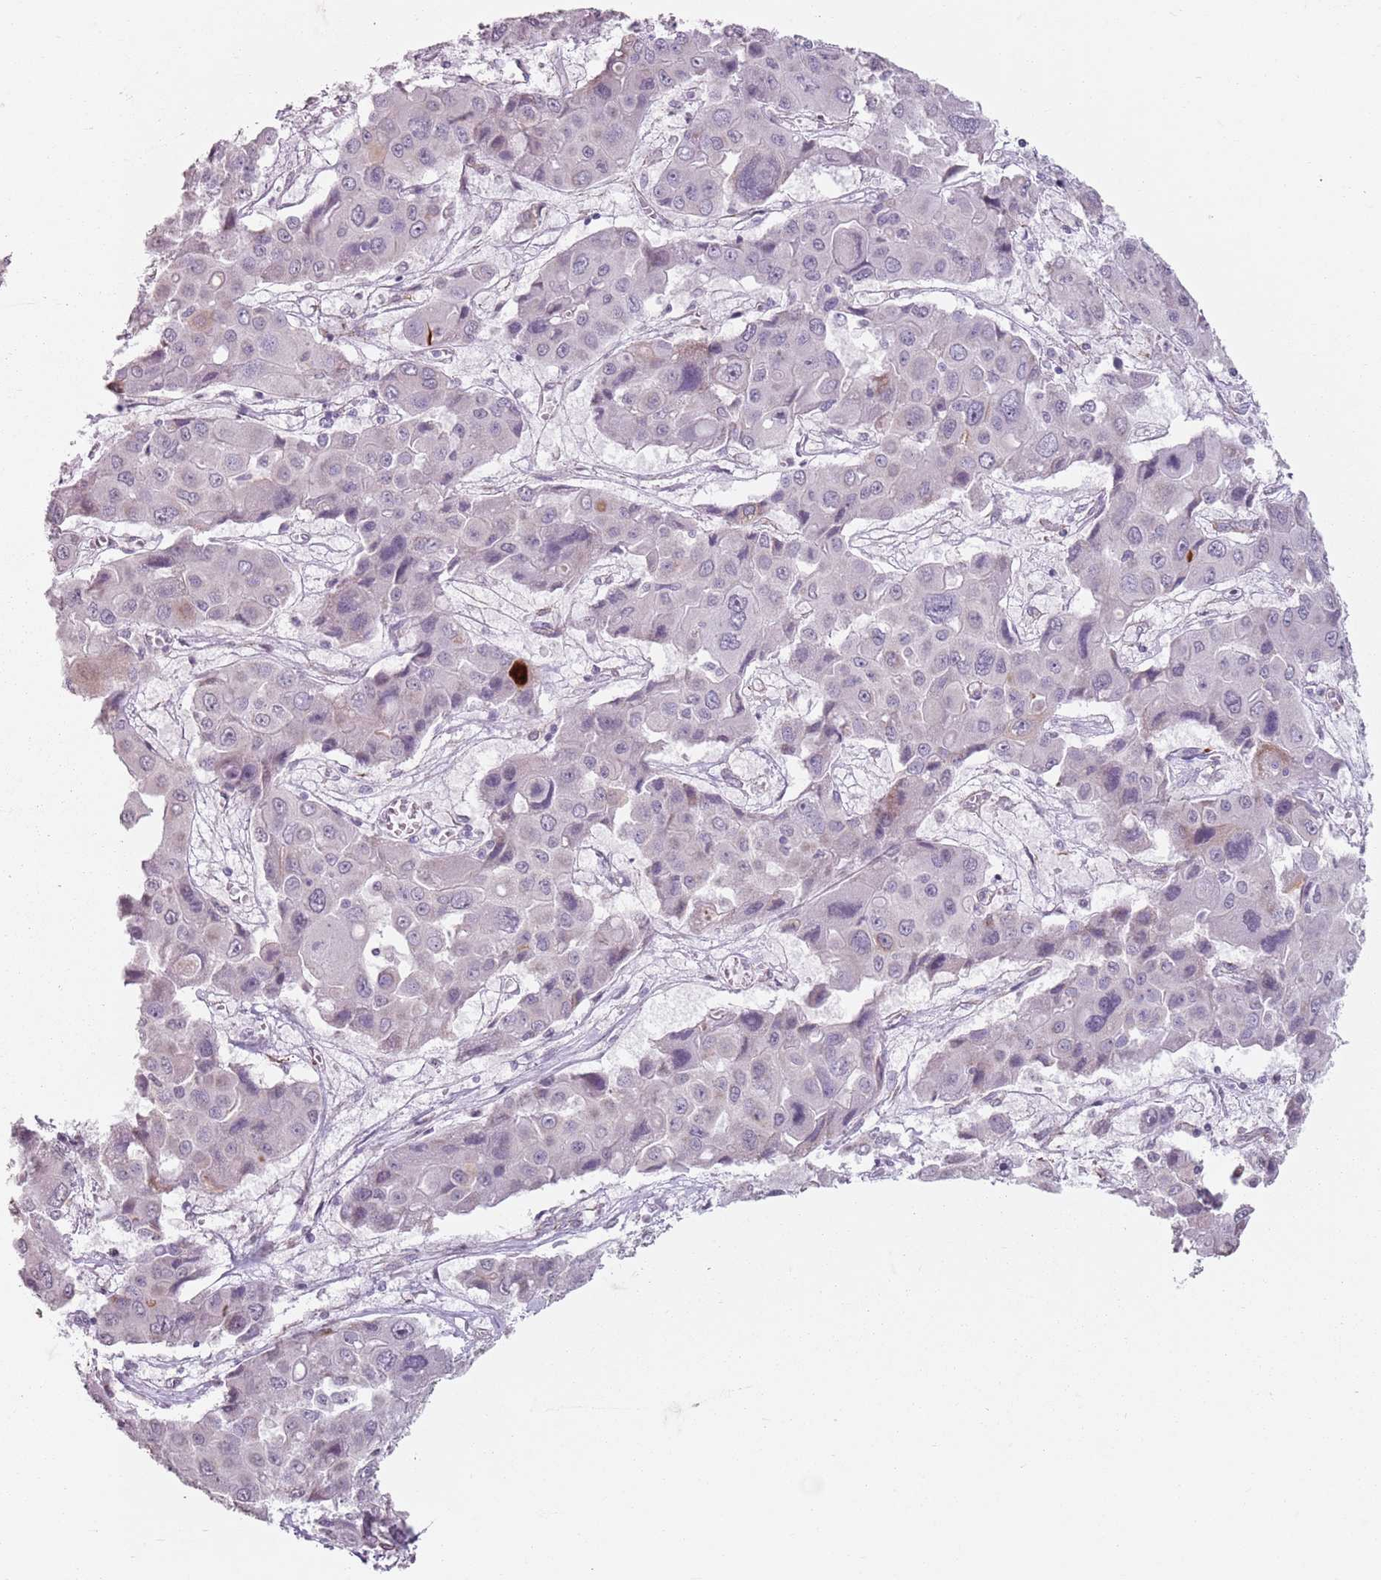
{"staining": {"intensity": "negative", "quantity": "none", "location": "none"}, "tissue": "liver cancer", "cell_type": "Tumor cells", "image_type": "cancer", "snomed": [{"axis": "morphology", "description": "Cholangiocarcinoma"}, {"axis": "topography", "description": "Liver"}], "caption": "A photomicrograph of human liver cancer (cholangiocarcinoma) is negative for staining in tumor cells.", "gene": "TMC4", "patient": {"sex": "male", "age": 67}}